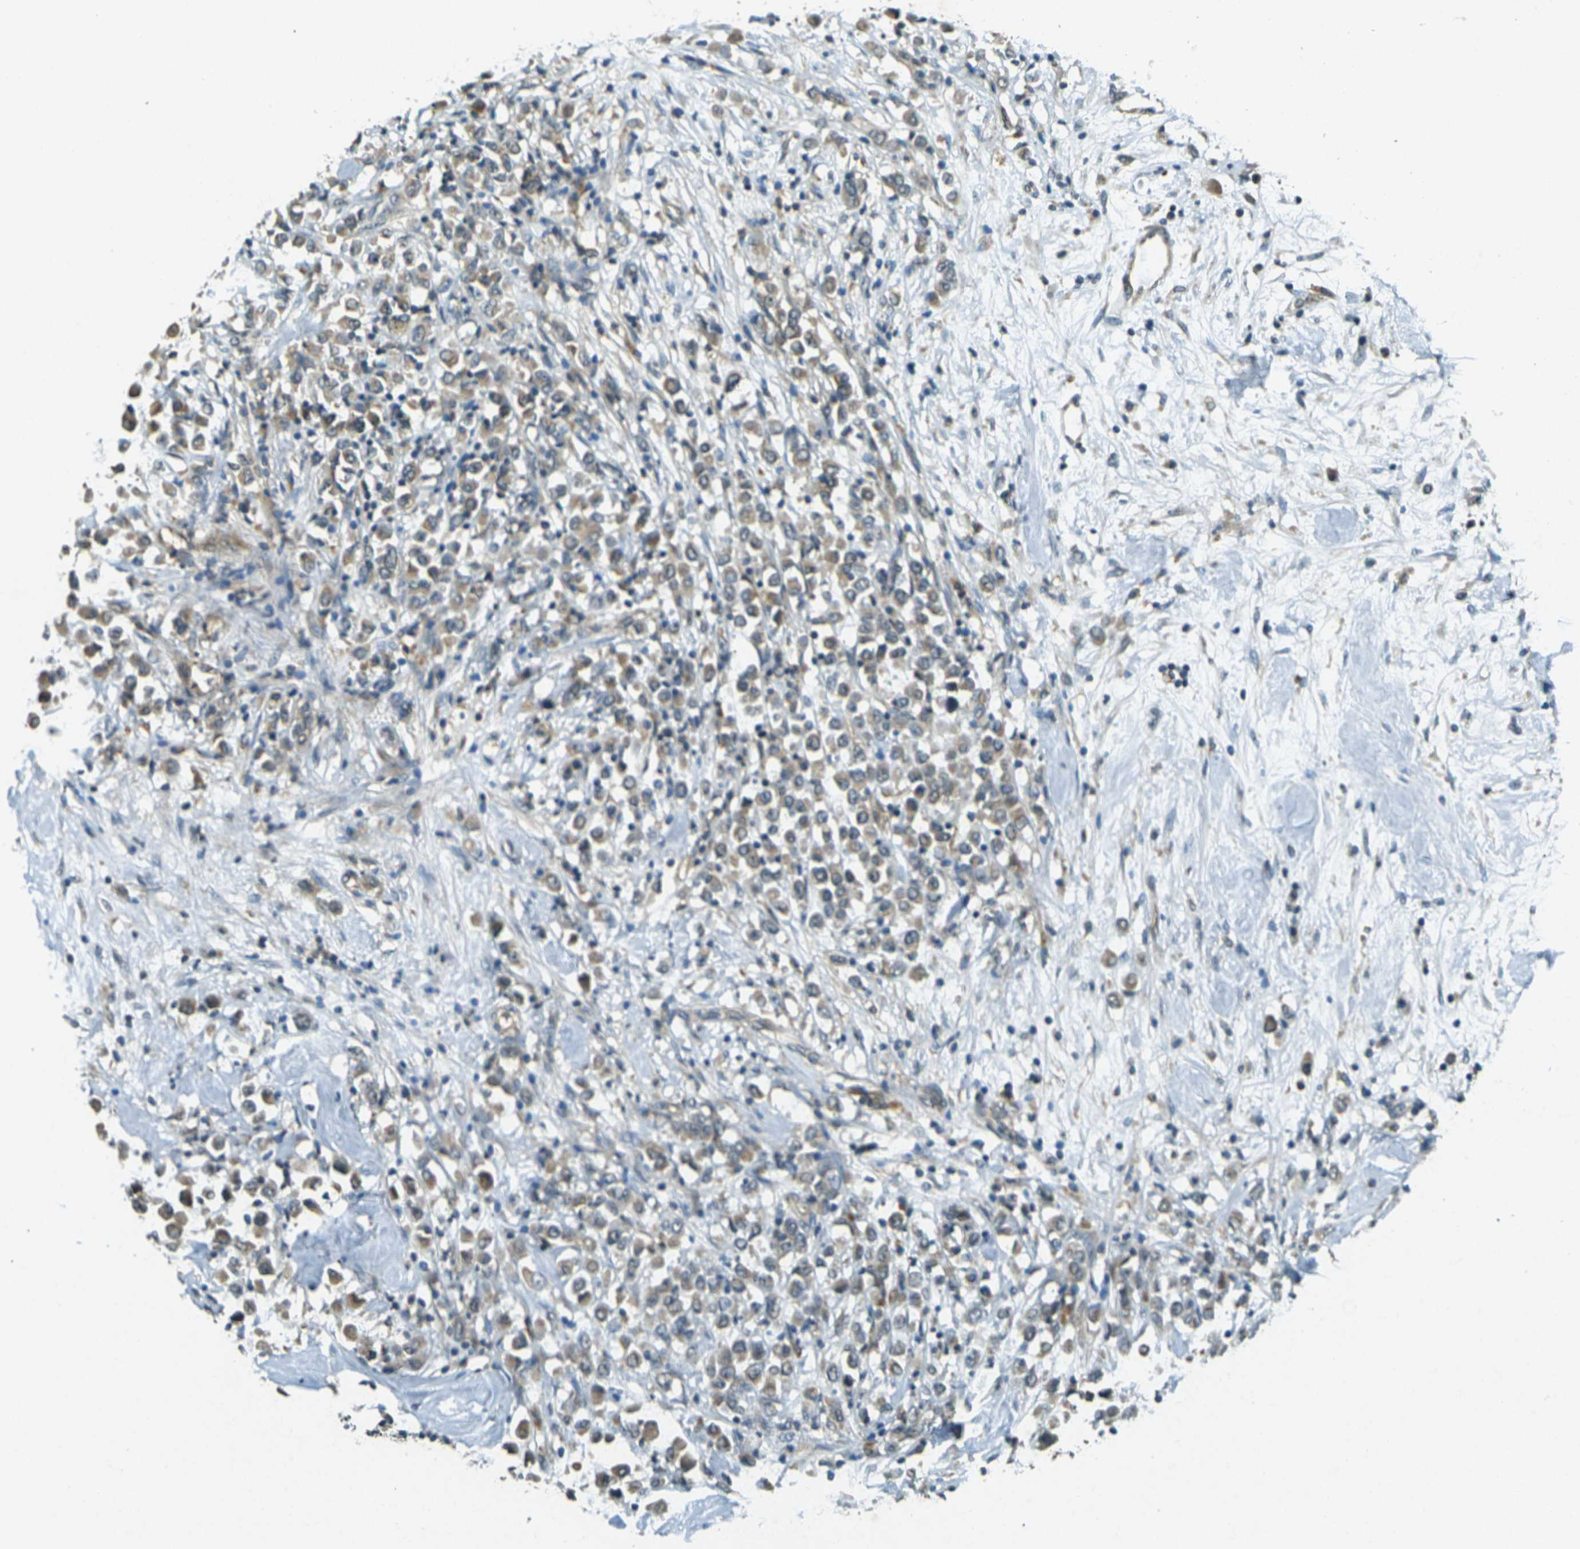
{"staining": {"intensity": "weak", "quantity": ">75%", "location": "cytoplasmic/membranous"}, "tissue": "breast cancer", "cell_type": "Tumor cells", "image_type": "cancer", "snomed": [{"axis": "morphology", "description": "Duct carcinoma"}, {"axis": "topography", "description": "Breast"}], "caption": "This image shows breast cancer (invasive ductal carcinoma) stained with IHC to label a protein in brown. The cytoplasmic/membranous of tumor cells show weak positivity for the protein. Nuclei are counter-stained blue.", "gene": "PDE2A", "patient": {"sex": "female", "age": 61}}